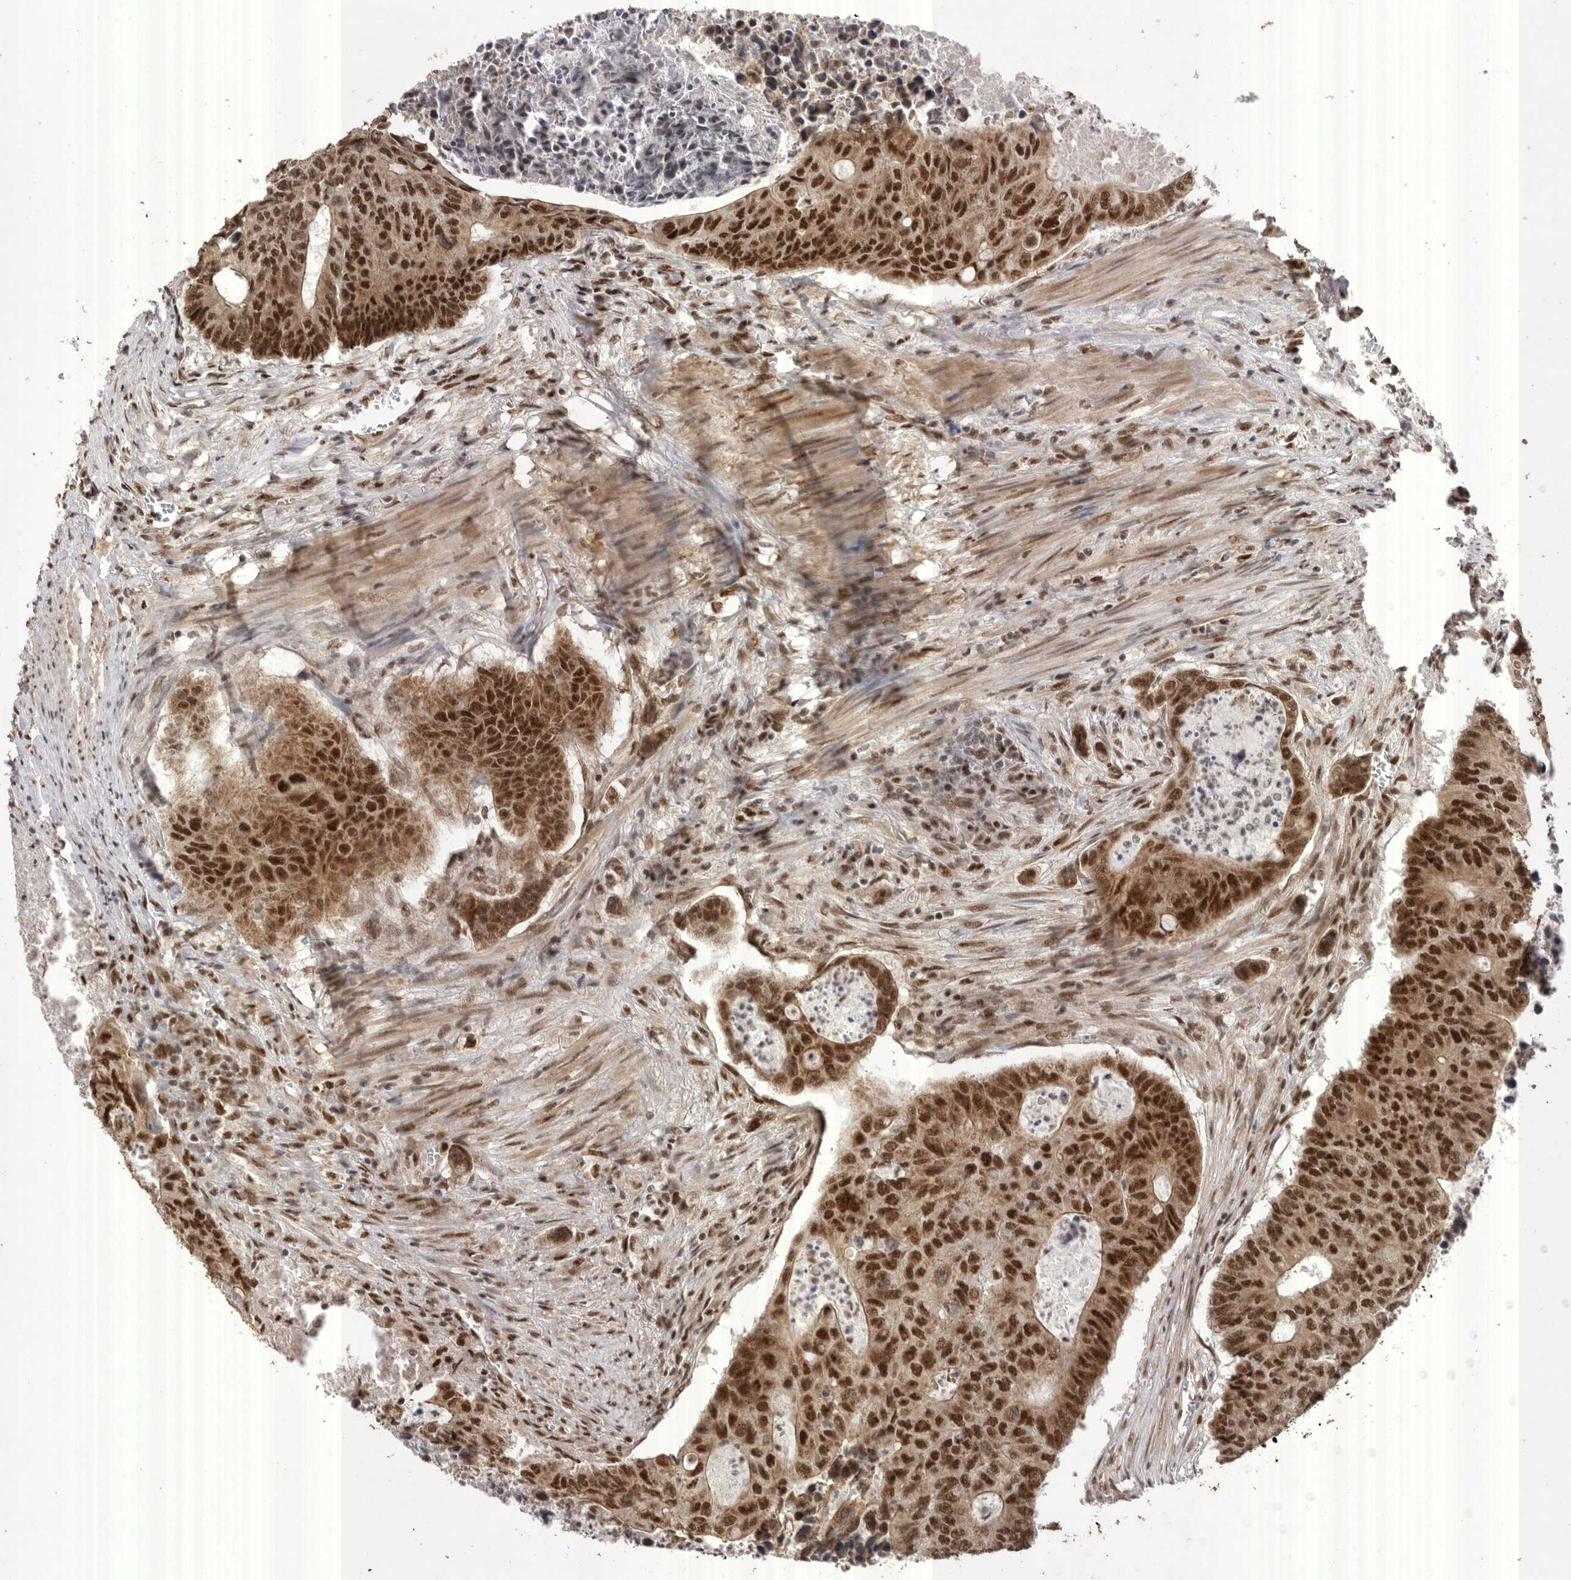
{"staining": {"intensity": "strong", "quantity": ">75%", "location": "cytoplasmic/membranous,nuclear"}, "tissue": "colorectal cancer", "cell_type": "Tumor cells", "image_type": "cancer", "snomed": [{"axis": "morphology", "description": "Adenocarcinoma, NOS"}, {"axis": "topography", "description": "Colon"}], "caption": "Brown immunohistochemical staining in human colorectal cancer exhibits strong cytoplasmic/membranous and nuclear staining in approximately >75% of tumor cells.", "gene": "PPP1R10", "patient": {"sex": "male", "age": 87}}